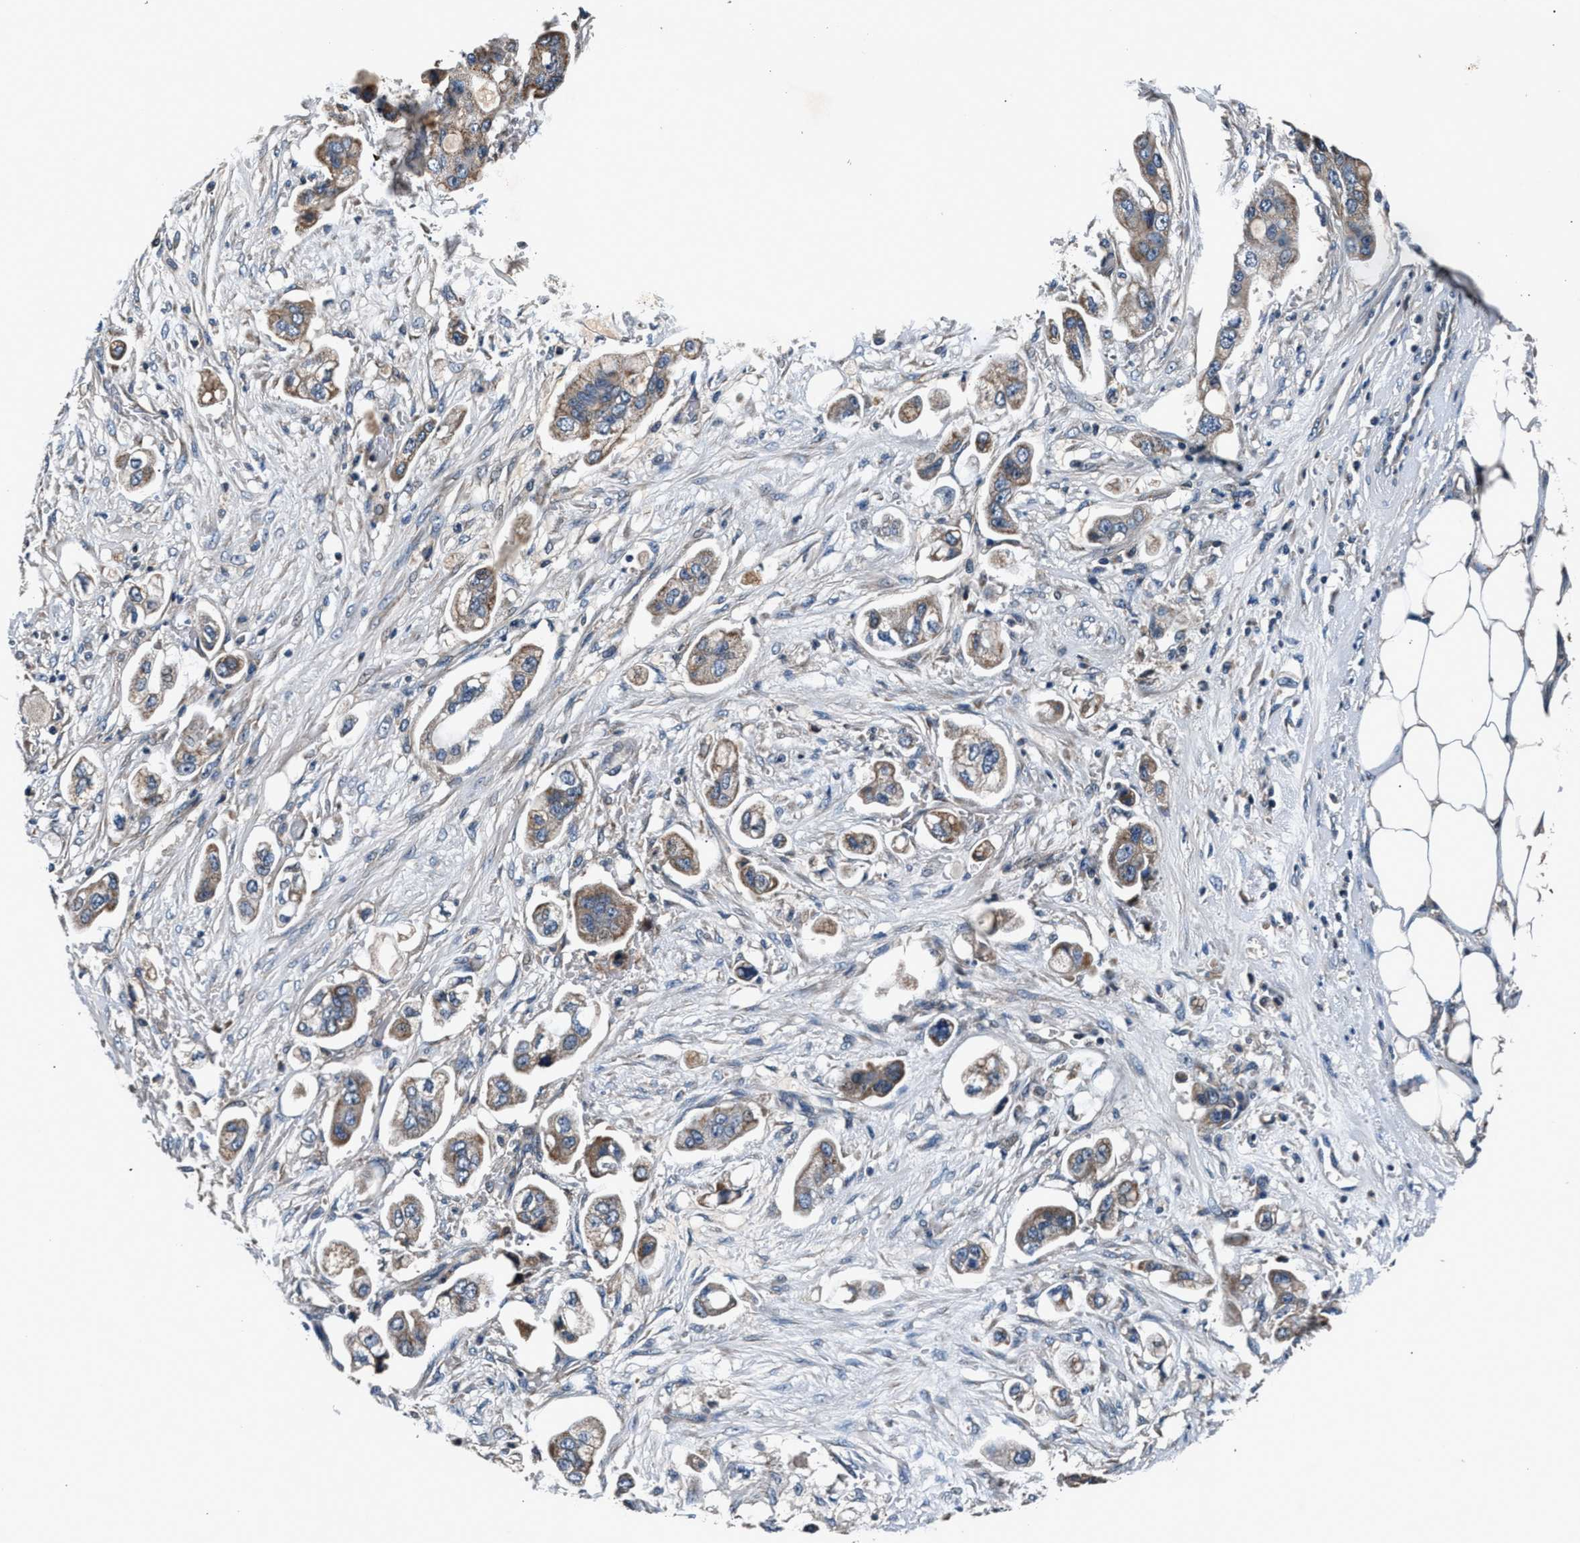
{"staining": {"intensity": "moderate", "quantity": ">75%", "location": "cytoplasmic/membranous"}, "tissue": "stomach cancer", "cell_type": "Tumor cells", "image_type": "cancer", "snomed": [{"axis": "morphology", "description": "Adenocarcinoma, NOS"}, {"axis": "topography", "description": "Stomach"}], "caption": "Stomach cancer stained for a protein (brown) reveals moderate cytoplasmic/membranous positive staining in about >75% of tumor cells.", "gene": "IMMT", "patient": {"sex": "male", "age": 62}}